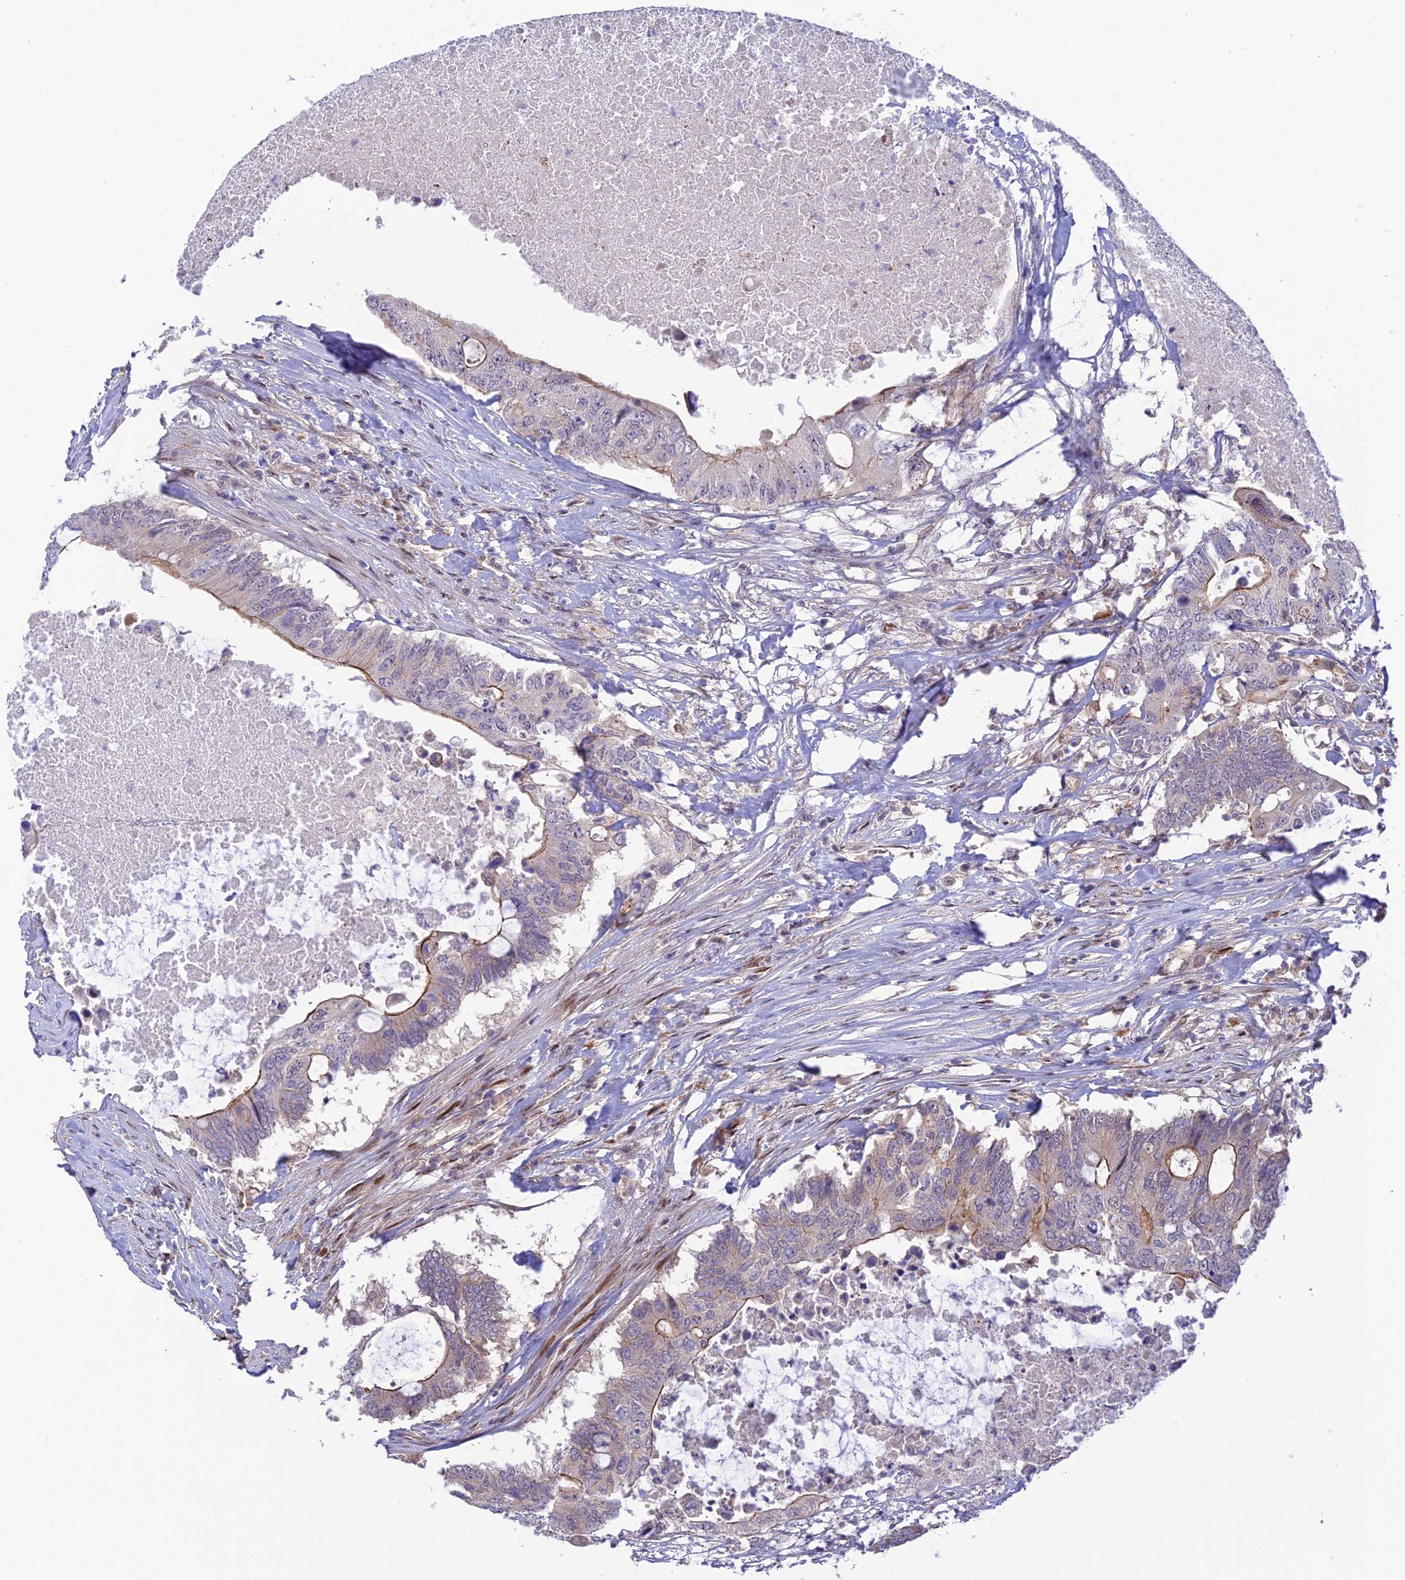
{"staining": {"intensity": "moderate", "quantity": "25%-75%", "location": "cytoplasmic/membranous"}, "tissue": "colorectal cancer", "cell_type": "Tumor cells", "image_type": "cancer", "snomed": [{"axis": "morphology", "description": "Adenocarcinoma, NOS"}, {"axis": "topography", "description": "Colon"}], "caption": "There is medium levels of moderate cytoplasmic/membranous staining in tumor cells of colorectal cancer, as demonstrated by immunohistochemical staining (brown color).", "gene": "ZNF584", "patient": {"sex": "male", "age": 71}}